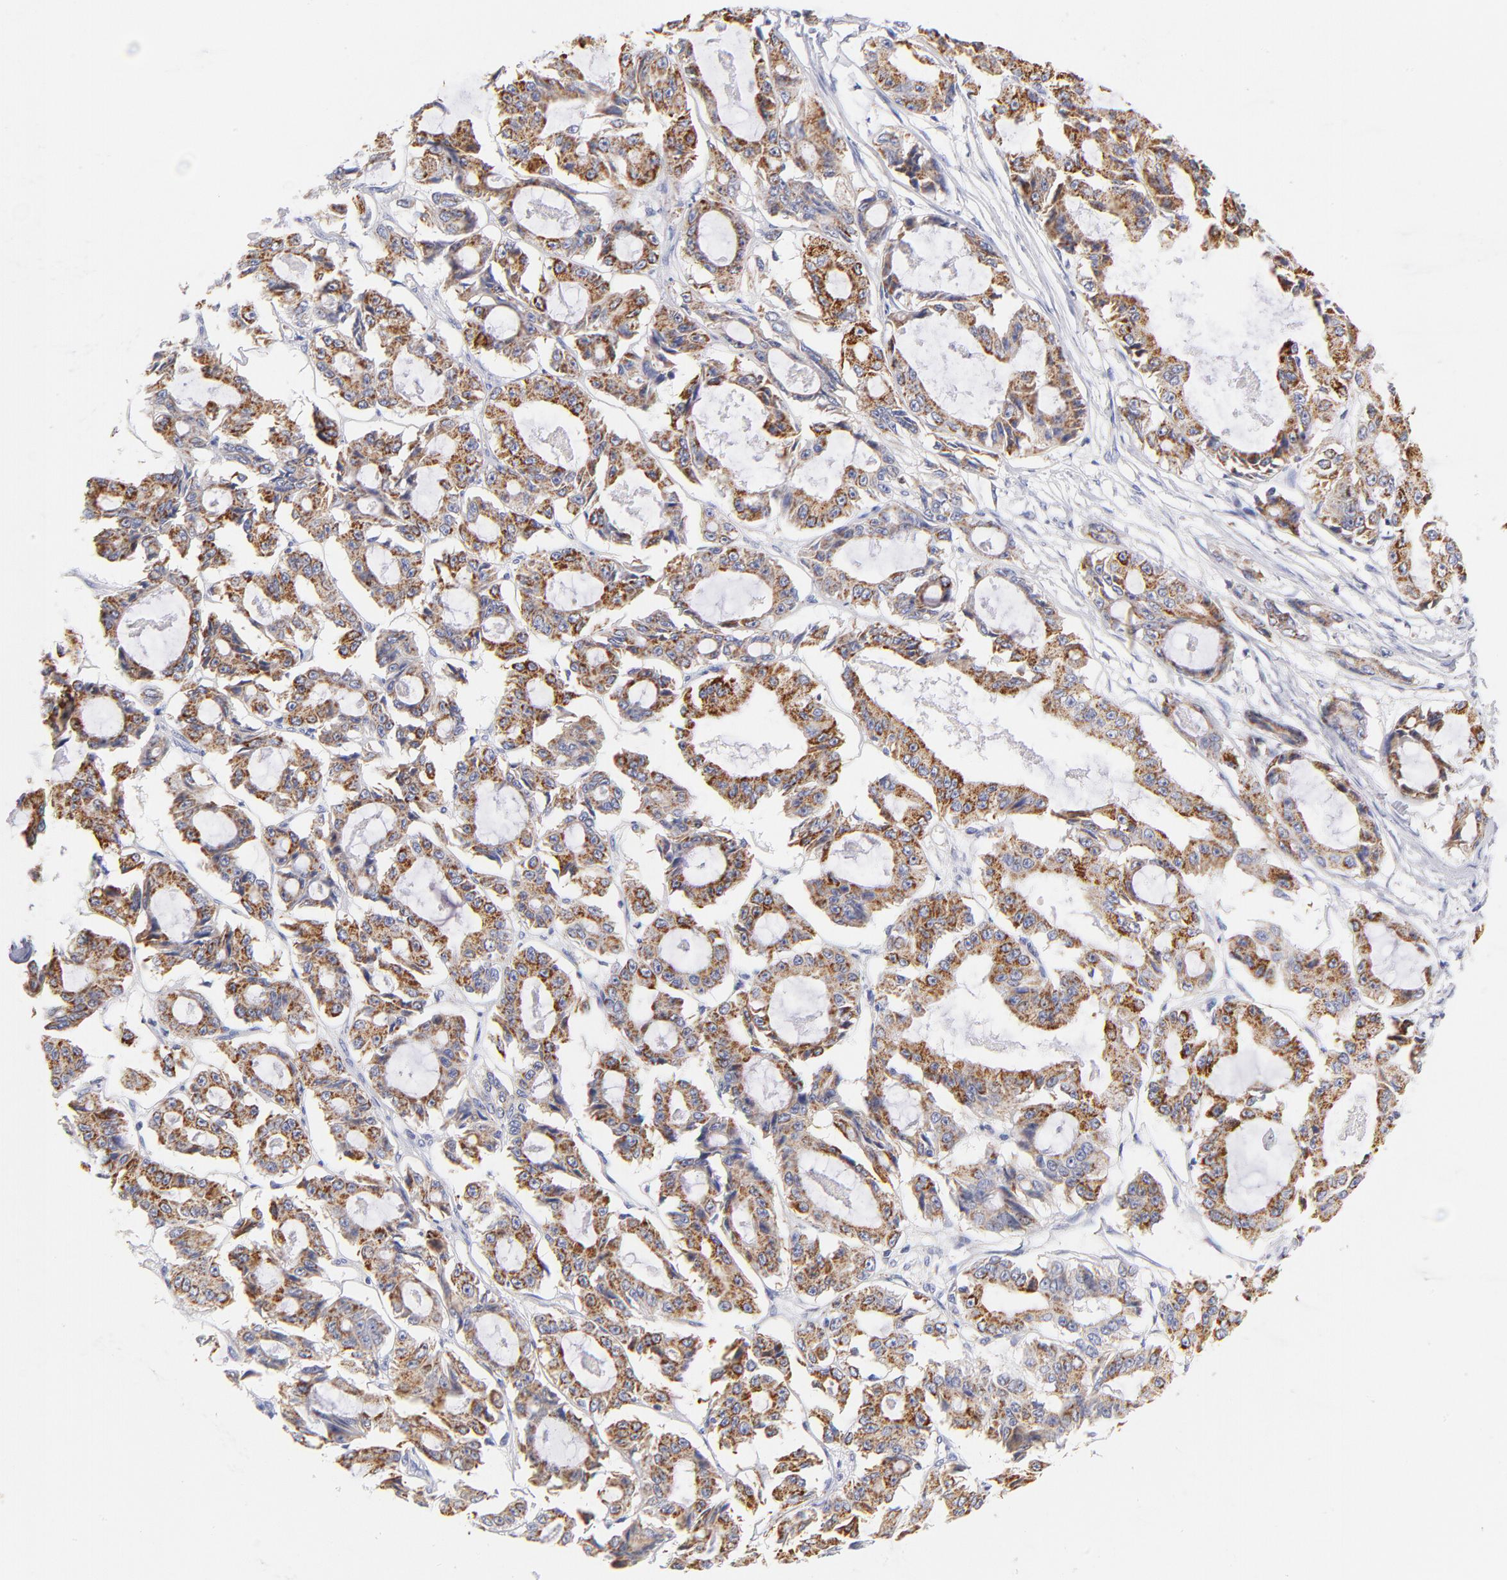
{"staining": {"intensity": "moderate", "quantity": ">75%", "location": "cytoplasmic/membranous"}, "tissue": "ovarian cancer", "cell_type": "Tumor cells", "image_type": "cancer", "snomed": [{"axis": "morphology", "description": "Carcinoma, endometroid"}, {"axis": "topography", "description": "Ovary"}], "caption": "Ovarian cancer (endometroid carcinoma) tissue displays moderate cytoplasmic/membranous staining in approximately >75% of tumor cells", "gene": "AIFM1", "patient": {"sex": "female", "age": 61}}